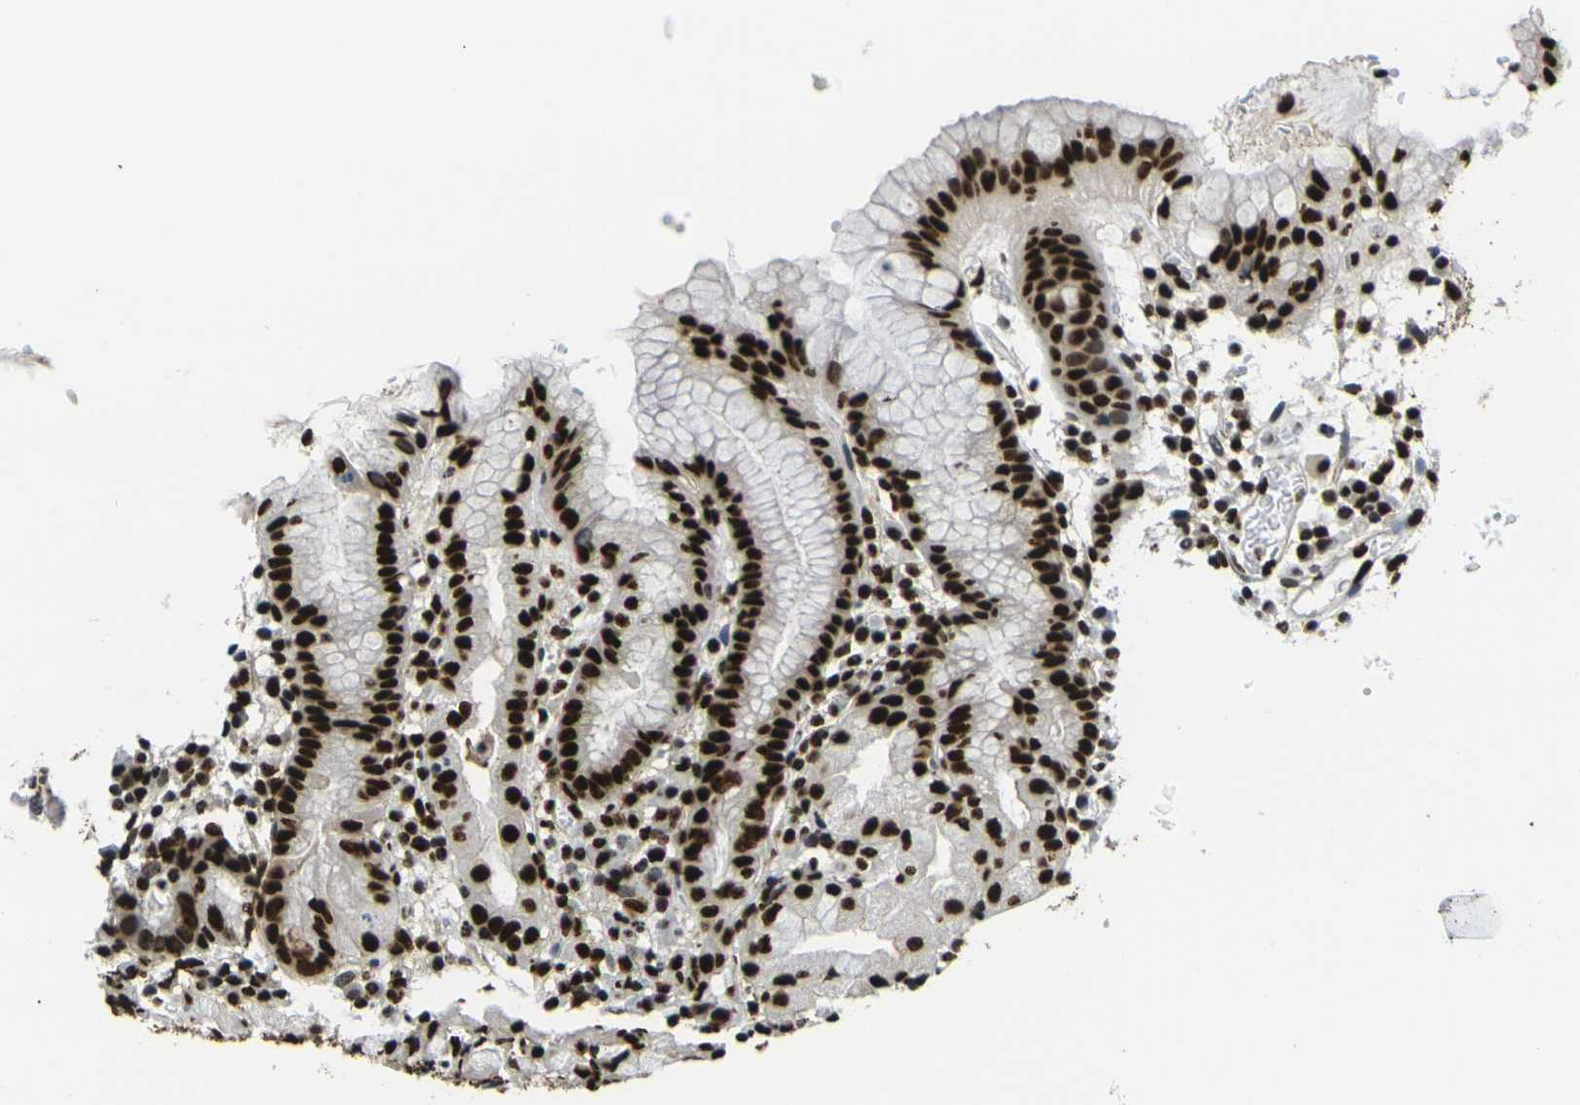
{"staining": {"intensity": "strong", "quantity": ">75%", "location": "nuclear"}, "tissue": "stomach", "cell_type": "Glandular cells", "image_type": "normal", "snomed": [{"axis": "morphology", "description": "Normal tissue, NOS"}, {"axis": "topography", "description": "Stomach"}, {"axis": "topography", "description": "Stomach, lower"}], "caption": "Stomach stained with a brown dye shows strong nuclear positive staining in about >75% of glandular cells.", "gene": "SMARCC1", "patient": {"sex": "female", "age": 75}}